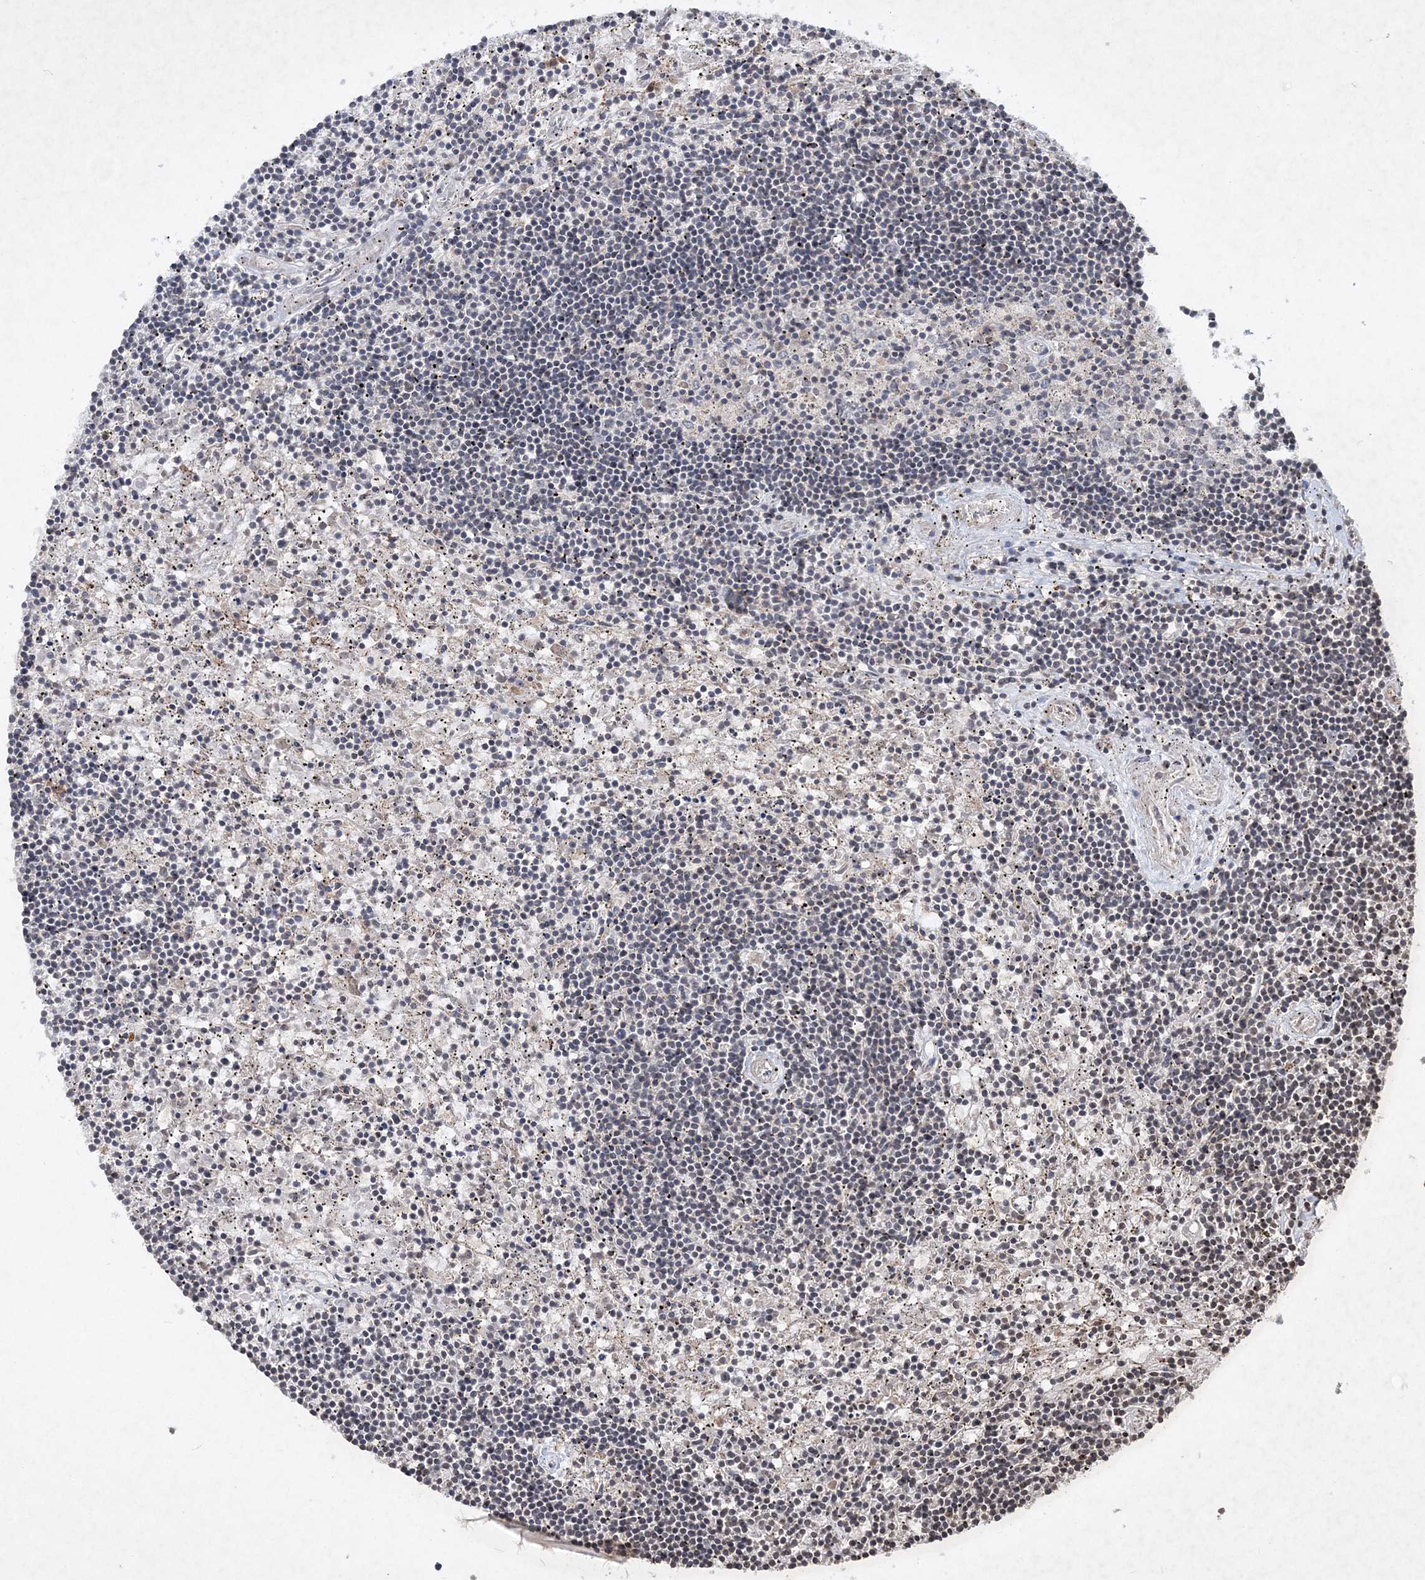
{"staining": {"intensity": "negative", "quantity": "none", "location": "none"}, "tissue": "lymphoma", "cell_type": "Tumor cells", "image_type": "cancer", "snomed": [{"axis": "morphology", "description": "Malignant lymphoma, non-Hodgkin's type, Low grade"}, {"axis": "topography", "description": "Spleen"}], "caption": "Immunohistochemistry (IHC) image of neoplastic tissue: low-grade malignant lymphoma, non-Hodgkin's type stained with DAB displays no significant protein positivity in tumor cells. (DAB immunohistochemistry with hematoxylin counter stain).", "gene": "SOWAHB", "patient": {"sex": "male", "age": 76}}